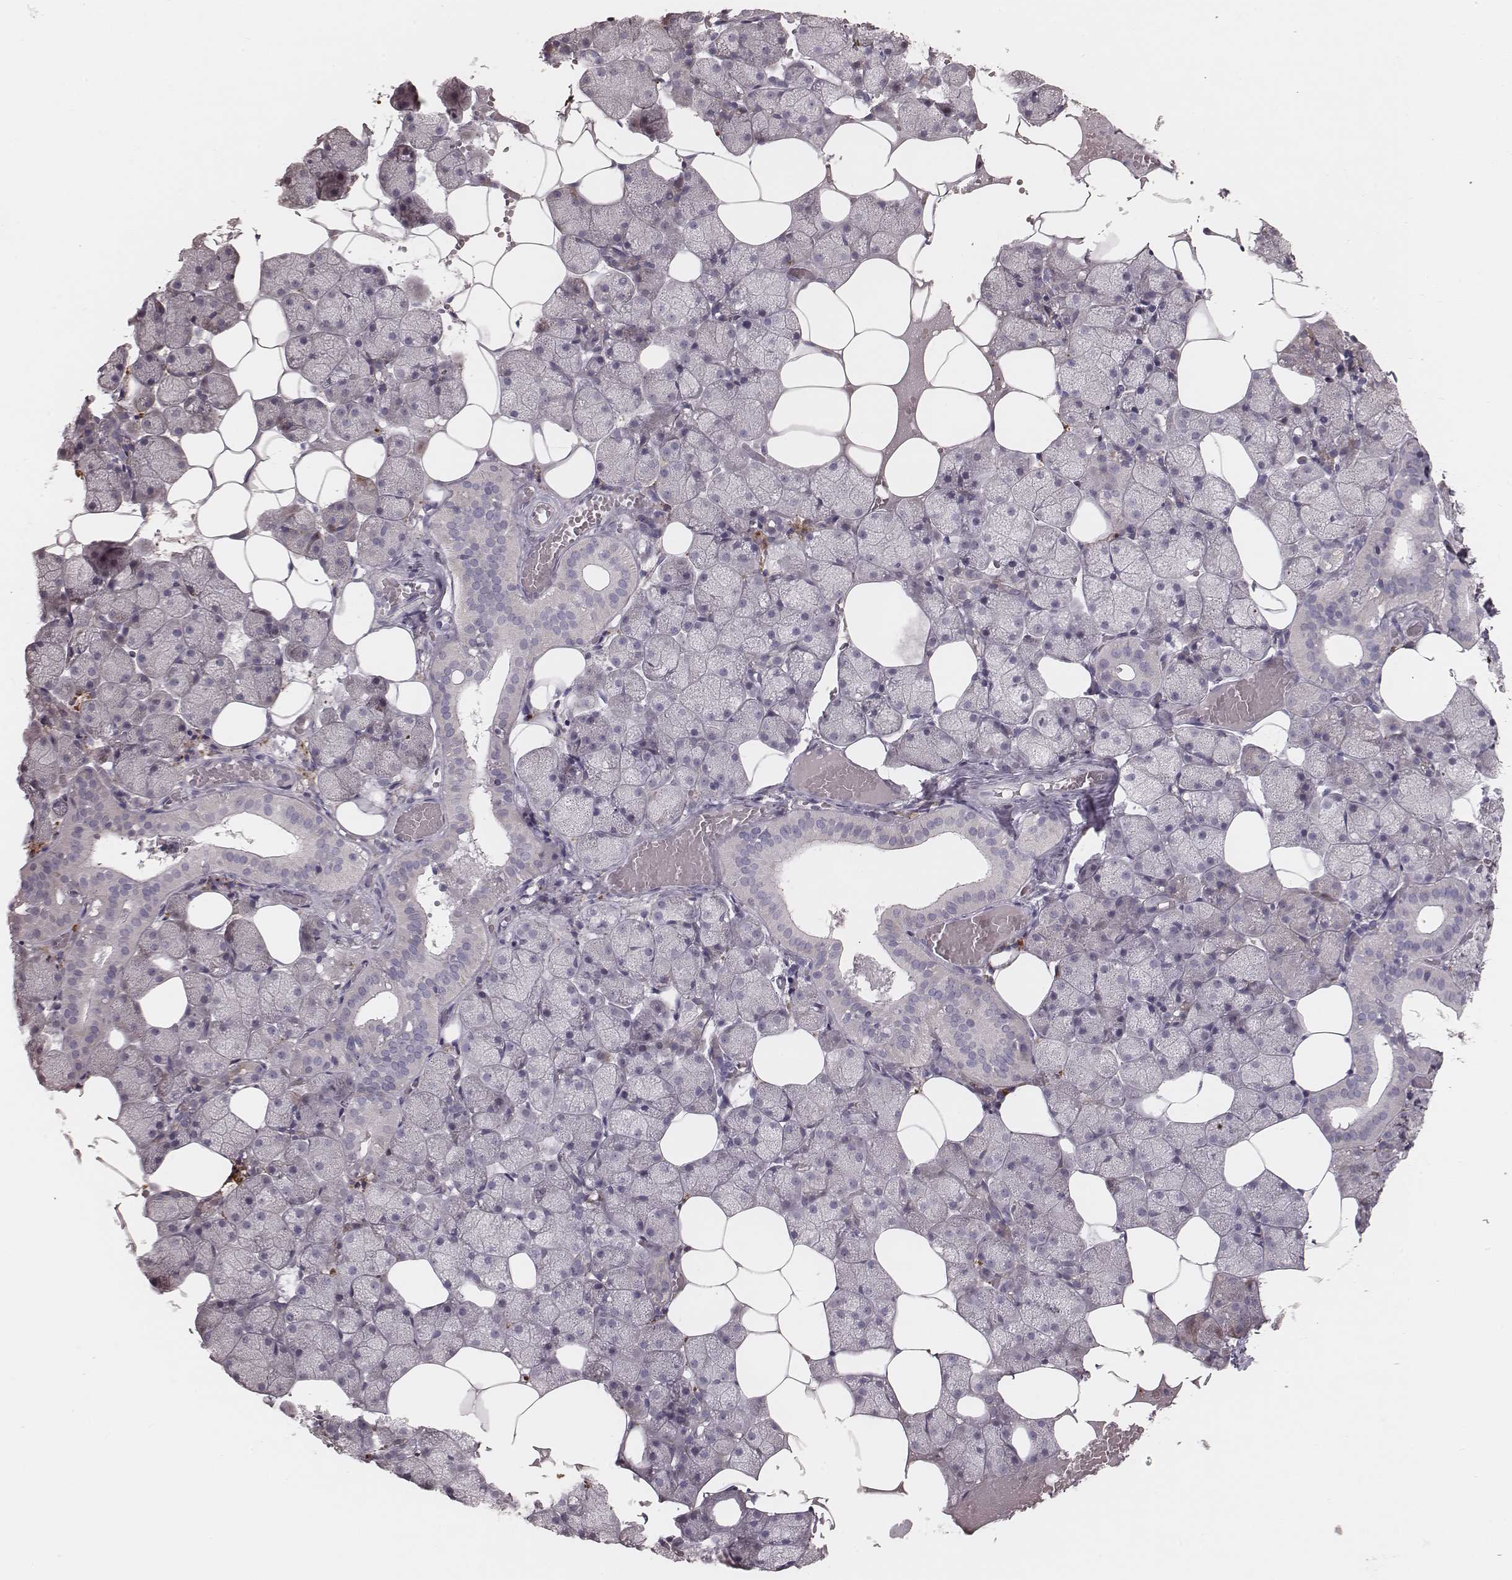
{"staining": {"intensity": "negative", "quantity": "none", "location": "none"}, "tissue": "salivary gland", "cell_type": "Glandular cells", "image_type": "normal", "snomed": [{"axis": "morphology", "description": "Normal tissue, NOS"}, {"axis": "topography", "description": "Salivary gland"}], "caption": "High power microscopy image of an IHC histopathology image of benign salivary gland, revealing no significant expression in glandular cells.", "gene": "KIF5C", "patient": {"sex": "male", "age": 38}}